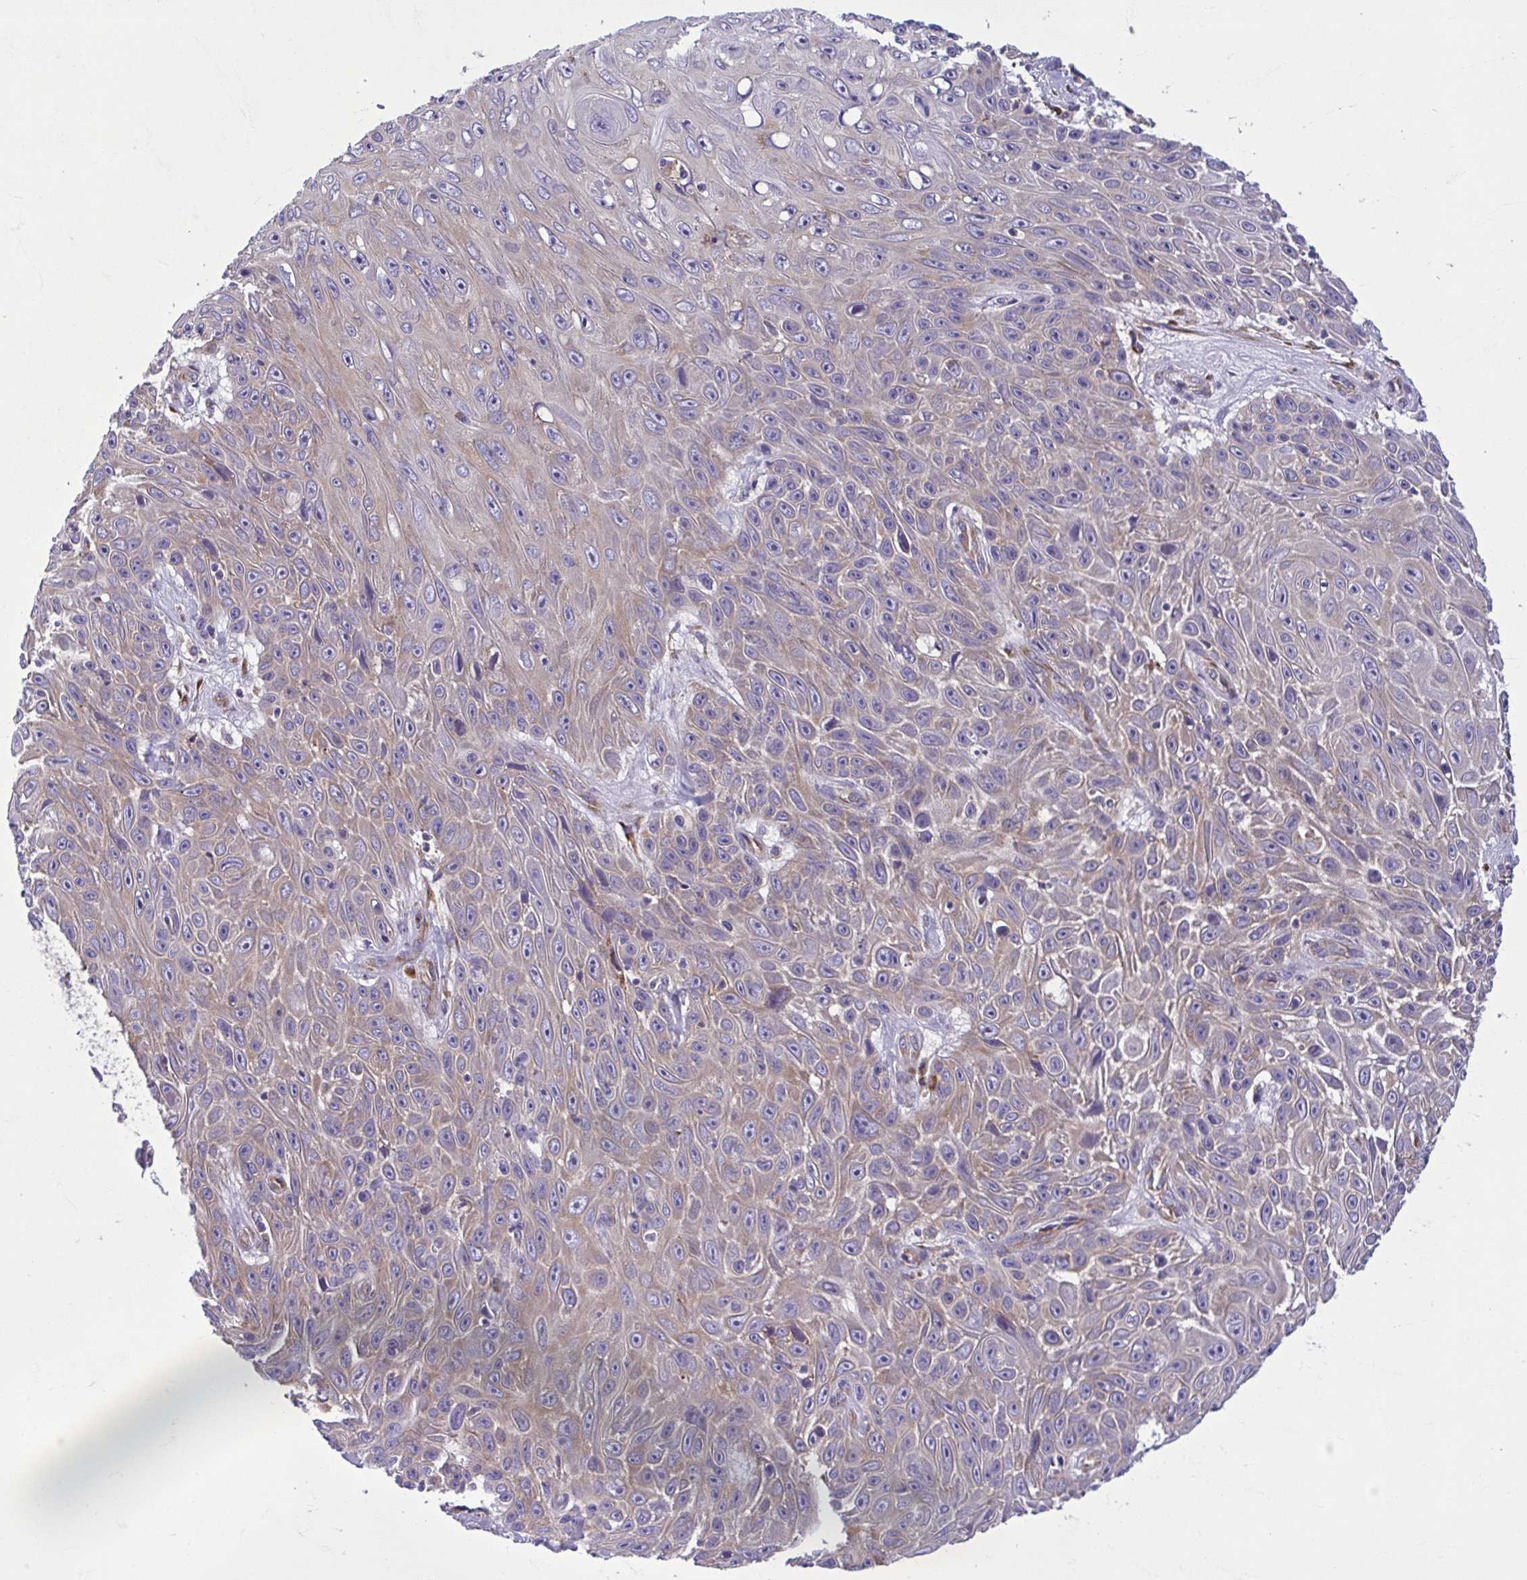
{"staining": {"intensity": "moderate", "quantity": "25%-75%", "location": "cytoplasmic/membranous"}, "tissue": "skin cancer", "cell_type": "Tumor cells", "image_type": "cancer", "snomed": [{"axis": "morphology", "description": "Squamous cell carcinoma, NOS"}, {"axis": "topography", "description": "Skin"}], "caption": "An immunohistochemistry (IHC) histopathology image of neoplastic tissue is shown. Protein staining in brown shows moderate cytoplasmic/membranous positivity in skin cancer within tumor cells. (DAB IHC with brightfield microscopy, high magnification).", "gene": "RPS16", "patient": {"sex": "male", "age": 82}}